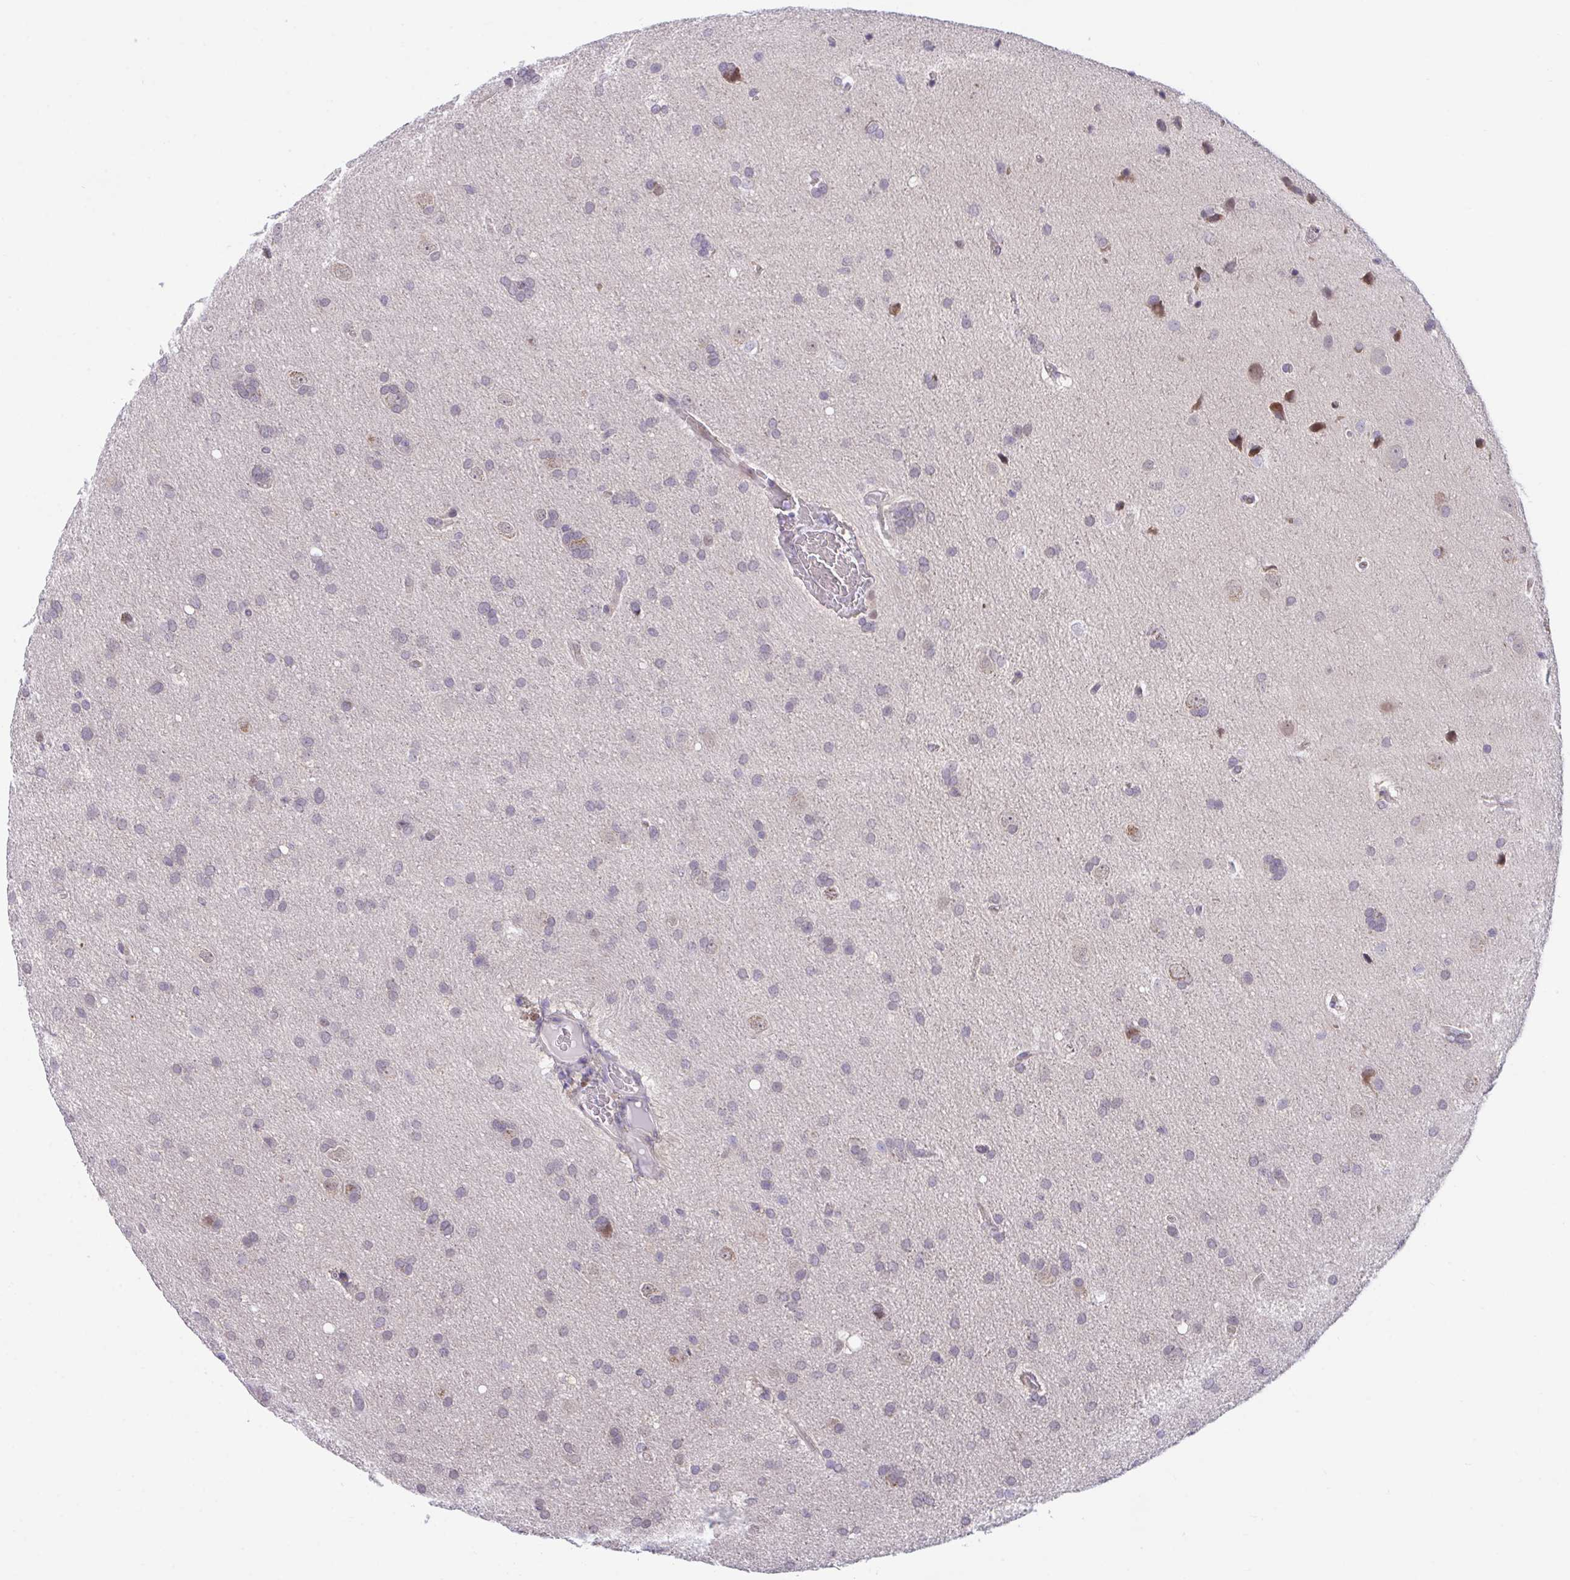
{"staining": {"intensity": "negative", "quantity": "none", "location": "none"}, "tissue": "glioma", "cell_type": "Tumor cells", "image_type": "cancer", "snomed": [{"axis": "morphology", "description": "Glioma, malignant, Low grade"}, {"axis": "topography", "description": "Brain"}], "caption": "An IHC micrograph of glioma is shown. There is no staining in tumor cells of glioma.", "gene": "ZNF444", "patient": {"sex": "female", "age": 54}}